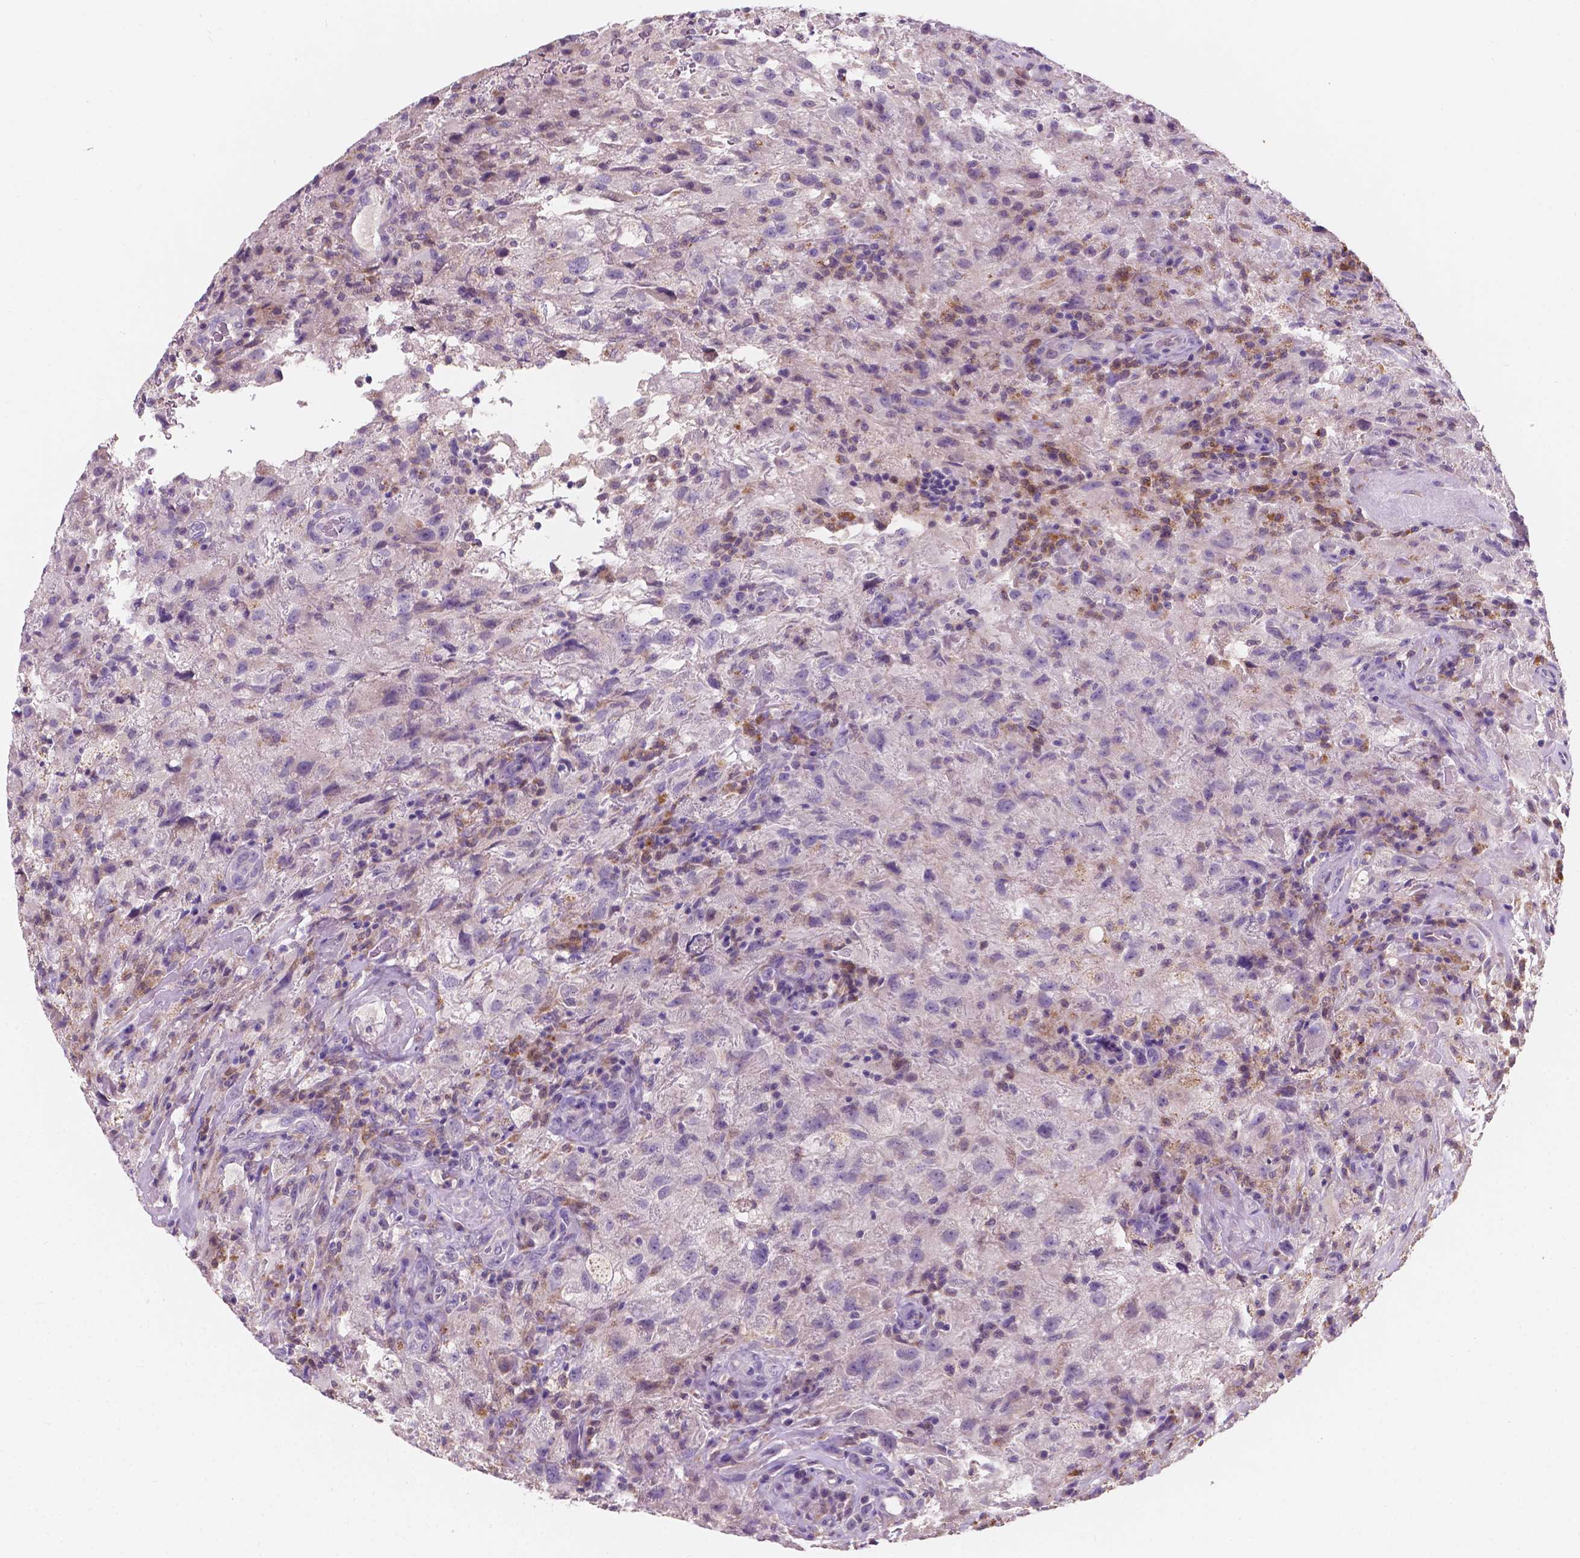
{"staining": {"intensity": "negative", "quantity": "none", "location": "none"}, "tissue": "glioma", "cell_type": "Tumor cells", "image_type": "cancer", "snomed": [{"axis": "morphology", "description": "Glioma, malignant, High grade"}, {"axis": "topography", "description": "Brain"}], "caption": "This is a histopathology image of immunohistochemistry staining of high-grade glioma (malignant), which shows no staining in tumor cells.", "gene": "IREB2", "patient": {"sex": "male", "age": 68}}